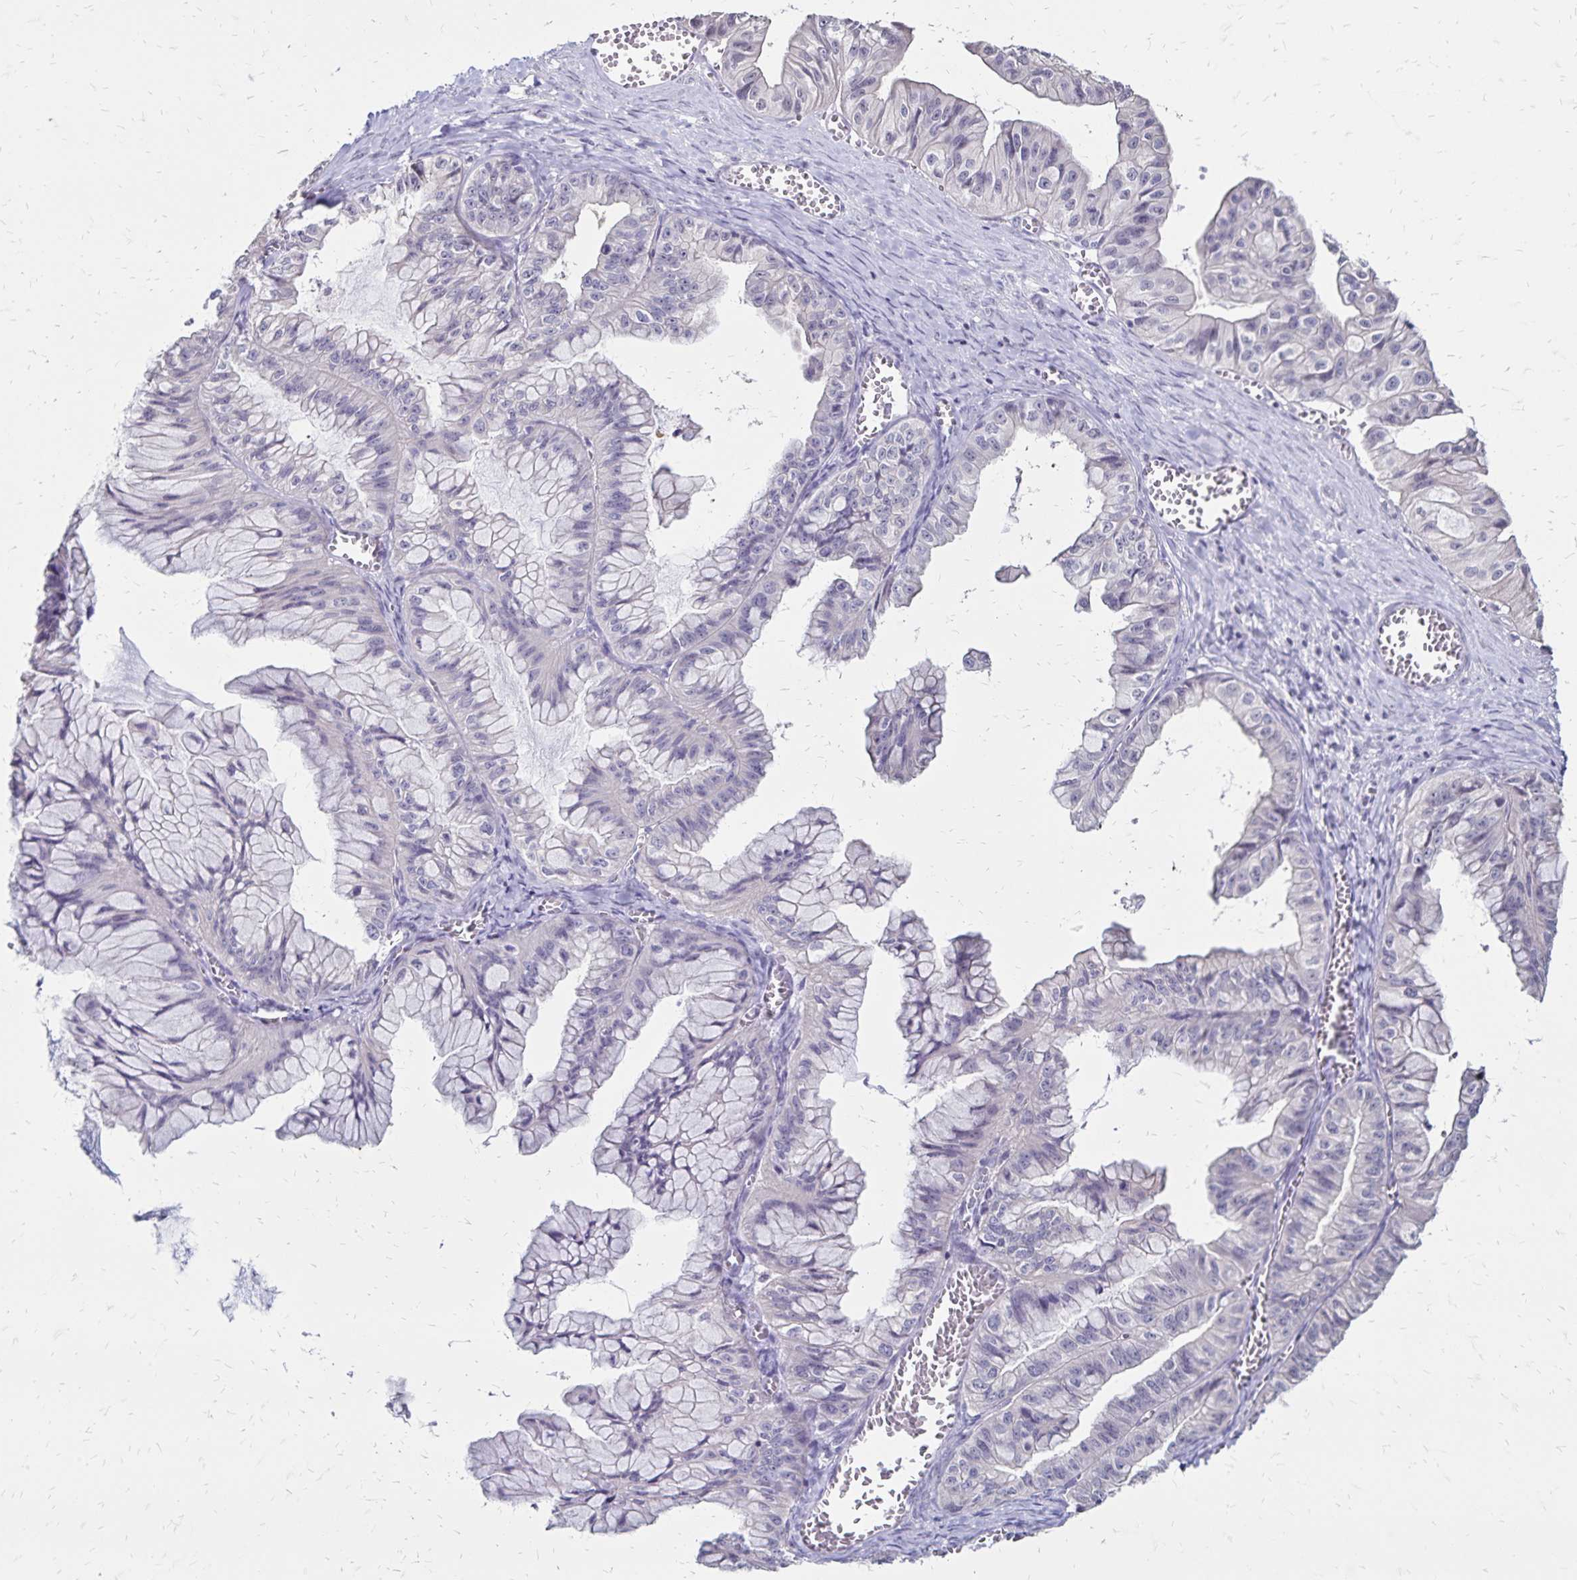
{"staining": {"intensity": "negative", "quantity": "none", "location": "none"}, "tissue": "ovarian cancer", "cell_type": "Tumor cells", "image_type": "cancer", "snomed": [{"axis": "morphology", "description": "Cystadenocarcinoma, mucinous, NOS"}, {"axis": "topography", "description": "Ovary"}], "caption": "DAB immunohistochemical staining of ovarian mucinous cystadenocarcinoma displays no significant expression in tumor cells. The staining is performed using DAB brown chromogen with nuclei counter-stained in using hematoxylin.", "gene": "SH3GL3", "patient": {"sex": "female", "age": 72}}